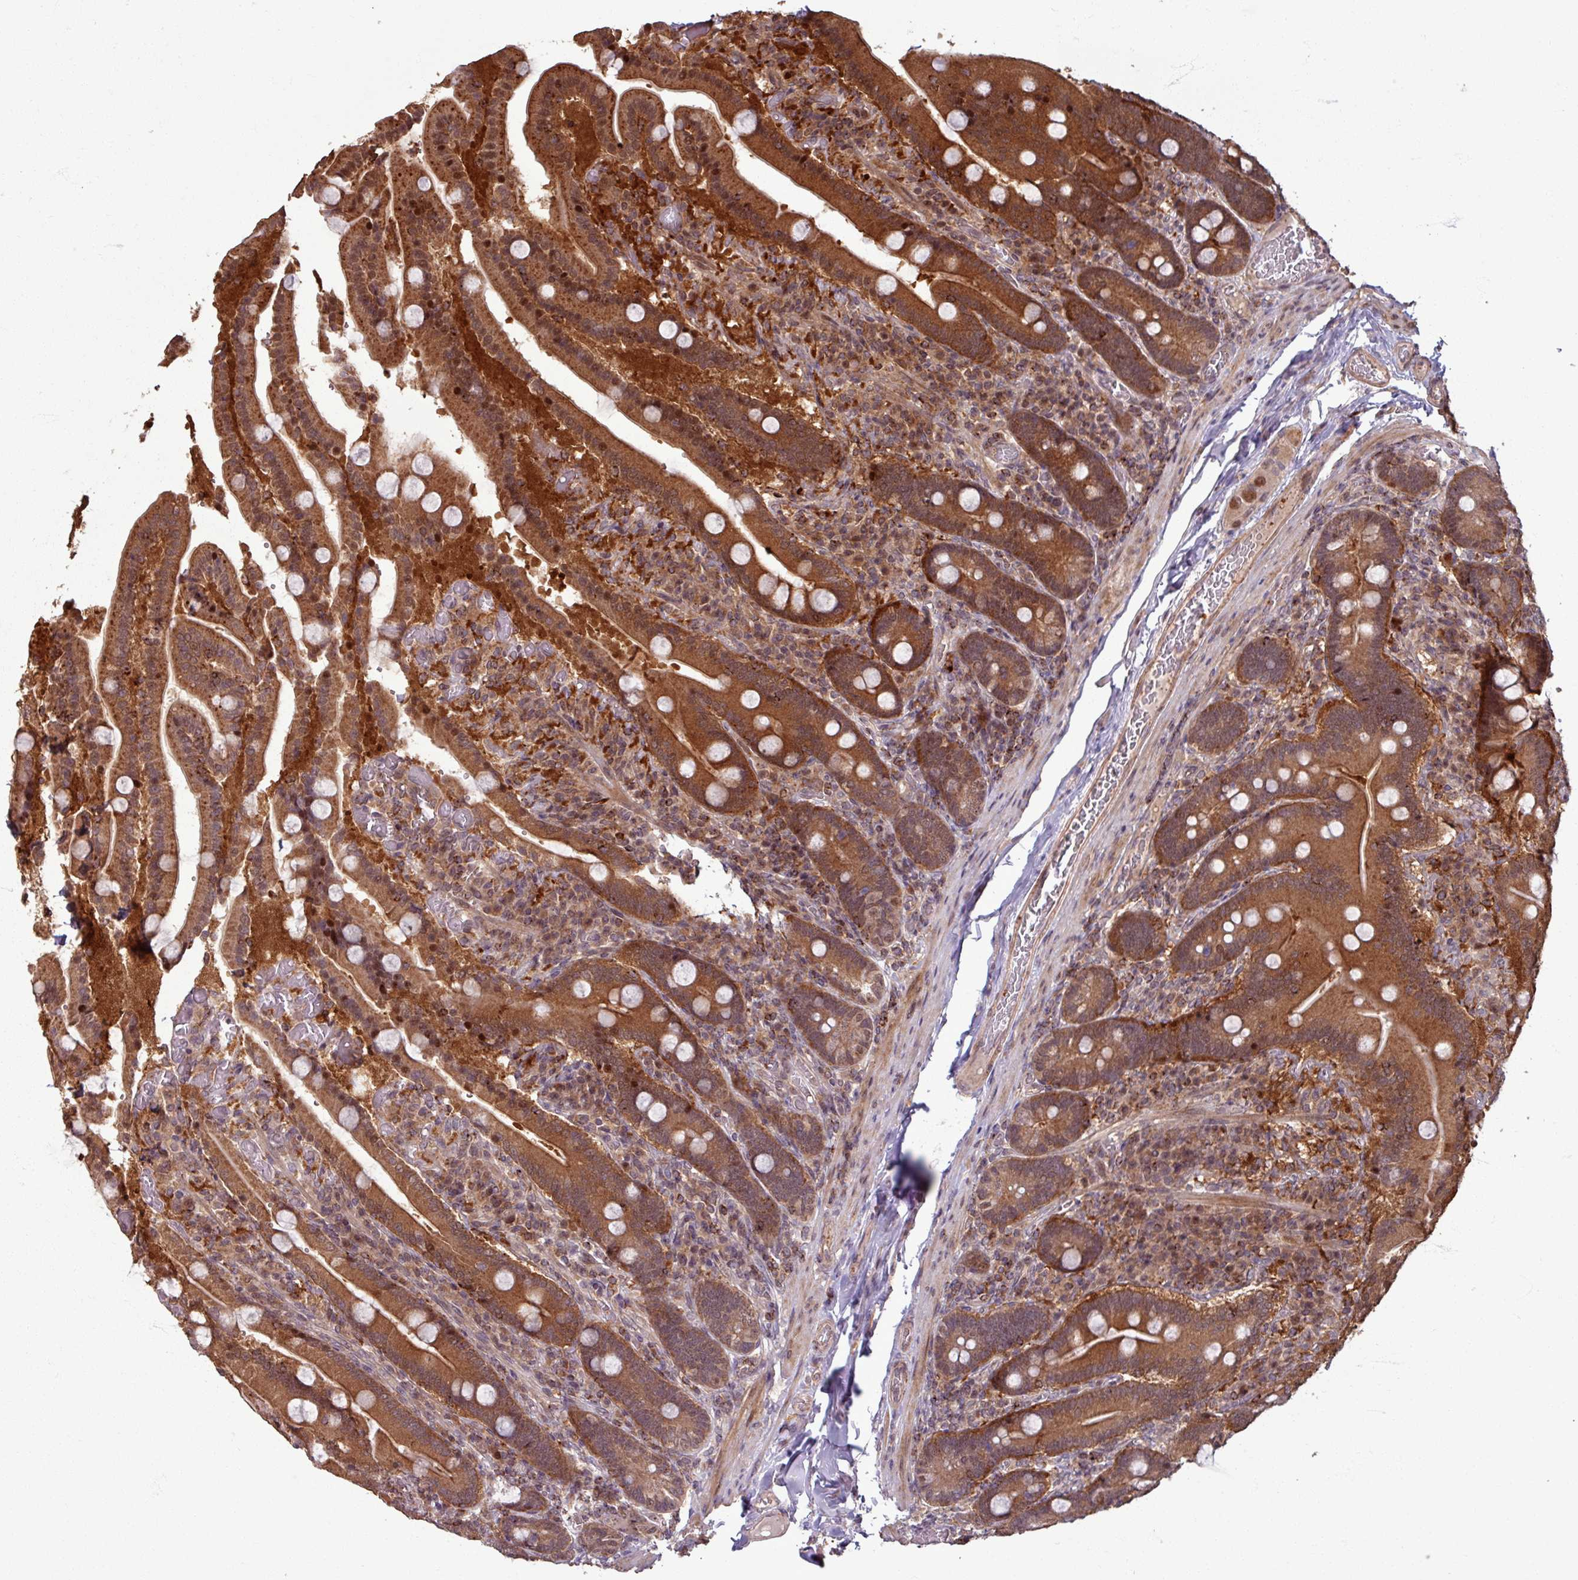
{"staining": {"intensity": "moderate", "quantity": ">75%", "location": "cytoplasmic/membranous,nuclear"}, "tissue": "duodenum", "cell_type": "Glandular cells", "image_type": "normal", "snomed": [{"axis": "morphology", "description": "Normal tissue, NOS"}, {"axis": "topography", "description": "Duodenum"}], "caption": "Immunohistochemical staining of benign duodenum reveals >75% levels of moderate cytoplasmic/membranous,nuclear protein positivity in approximately >75% of glandular cells. (Stains: DAB (3,3'-diaminobenzidine) in brown, nuclei in blue, Microscopy: brightfield microscopy at high magnification).", "gene": "OR6B1", "patient": {"sex": "female", "age": 62}}